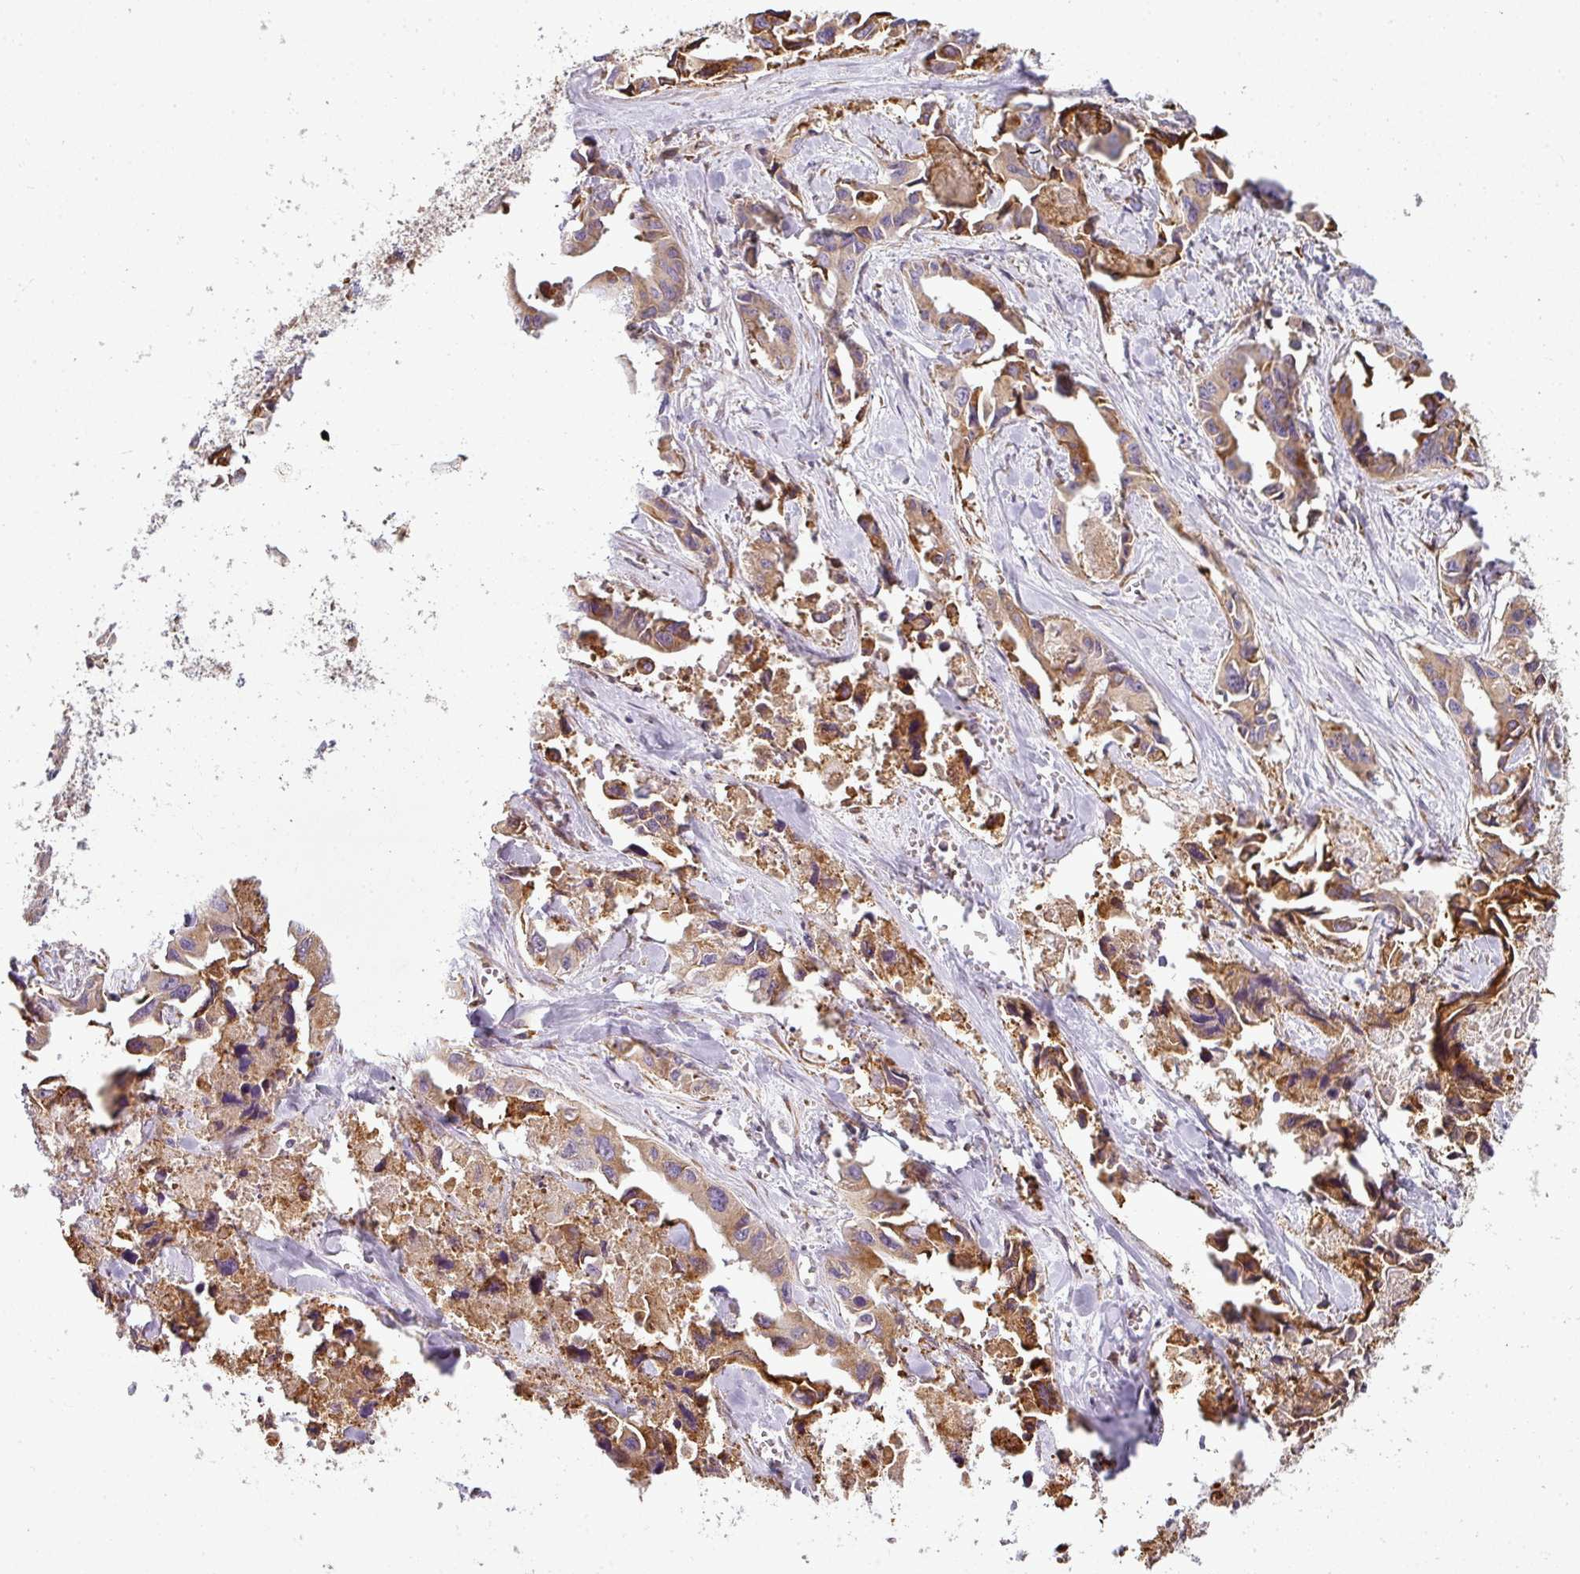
{"staining": {"intensity": "moderate", "quantity": "25%-75%", "location": "cytoplasmic/membranous"}, "tissue": "lung cancer", "cell_type": "Tumor cells", "image_type": "cancer", "snomed": [{"axis": "morphology", "description": "Adenocarcinoma, NOS"}, {"axis": "topography", "description": "Lung"}], "caption": "Immunohistochemical staining of human lung cancer demonstrates medium levels of moderate cytoplasmic/membranous protein positivity in approximately 25%-75% of tumor cells. The staining was performed using DAB (3,3'-diaminobenzidine) to visualize the protein expression in brown, while the nuclei were stained in blue with hematoxylin (Magnification: 20x).", "gene": "ANKRD18A", "patient": {"sex": "male", "age": 64}}